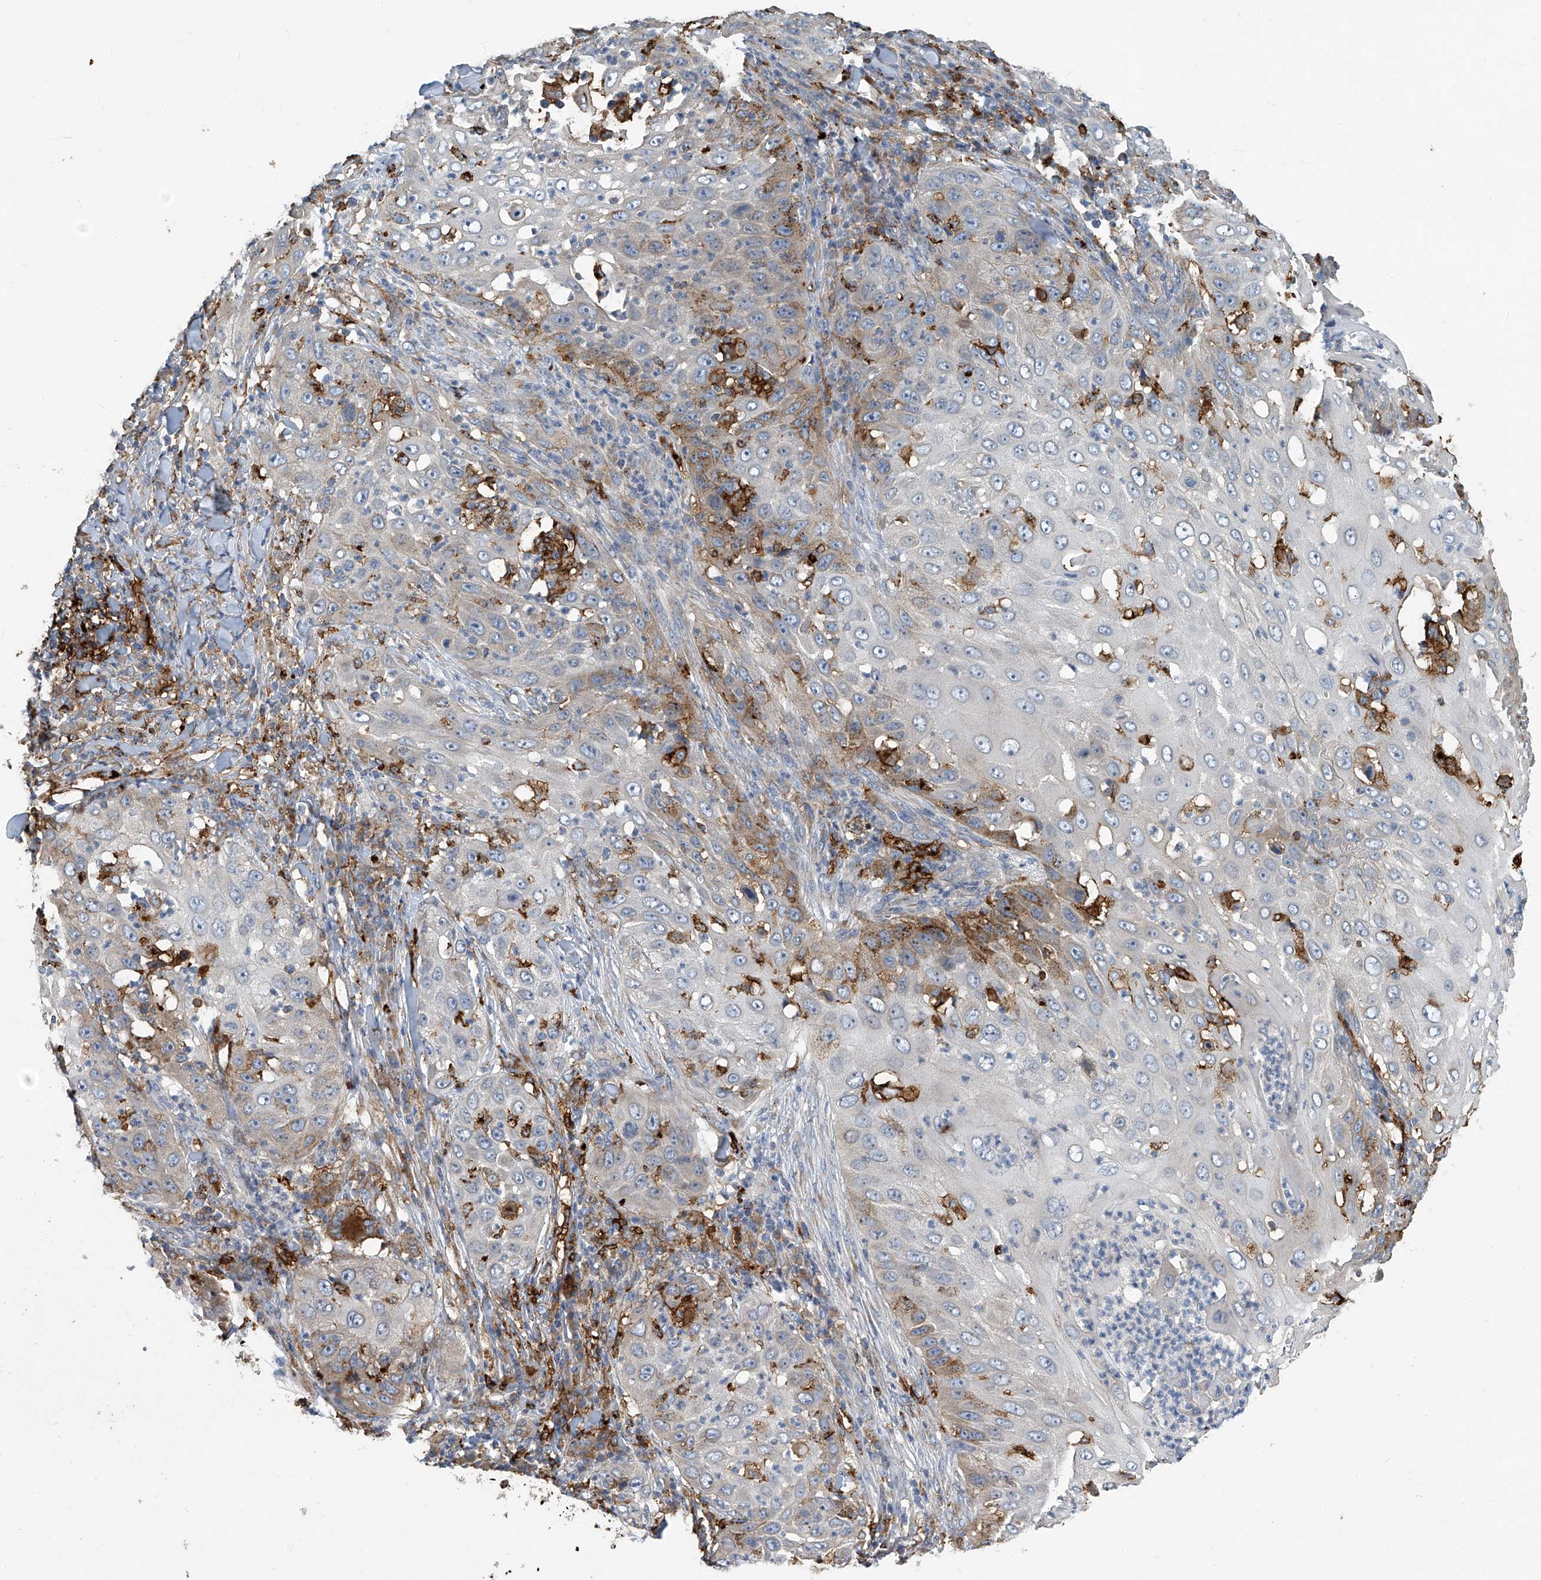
{"staining": {"intensity": "moderate", "quantity": "<25%", "location": "cytoplasmic/membranous"}, "tissue": "skin cancer", "cell_type": "Tumor cells", "image_type": "cancer", "snomed": [{"axis": "morphology", "description": "Squamous cell carcinoma, NOS"}, {"axis": "topography", "description": "Skin"}], "caption": "Tumor cells display low levels of moderate cytoplasmic/membranous positivity in about <25% of cells in skin squamous cell carcinoma.", "gene": "FAM167A", "patient": {"sex": "female", "age": 44}}